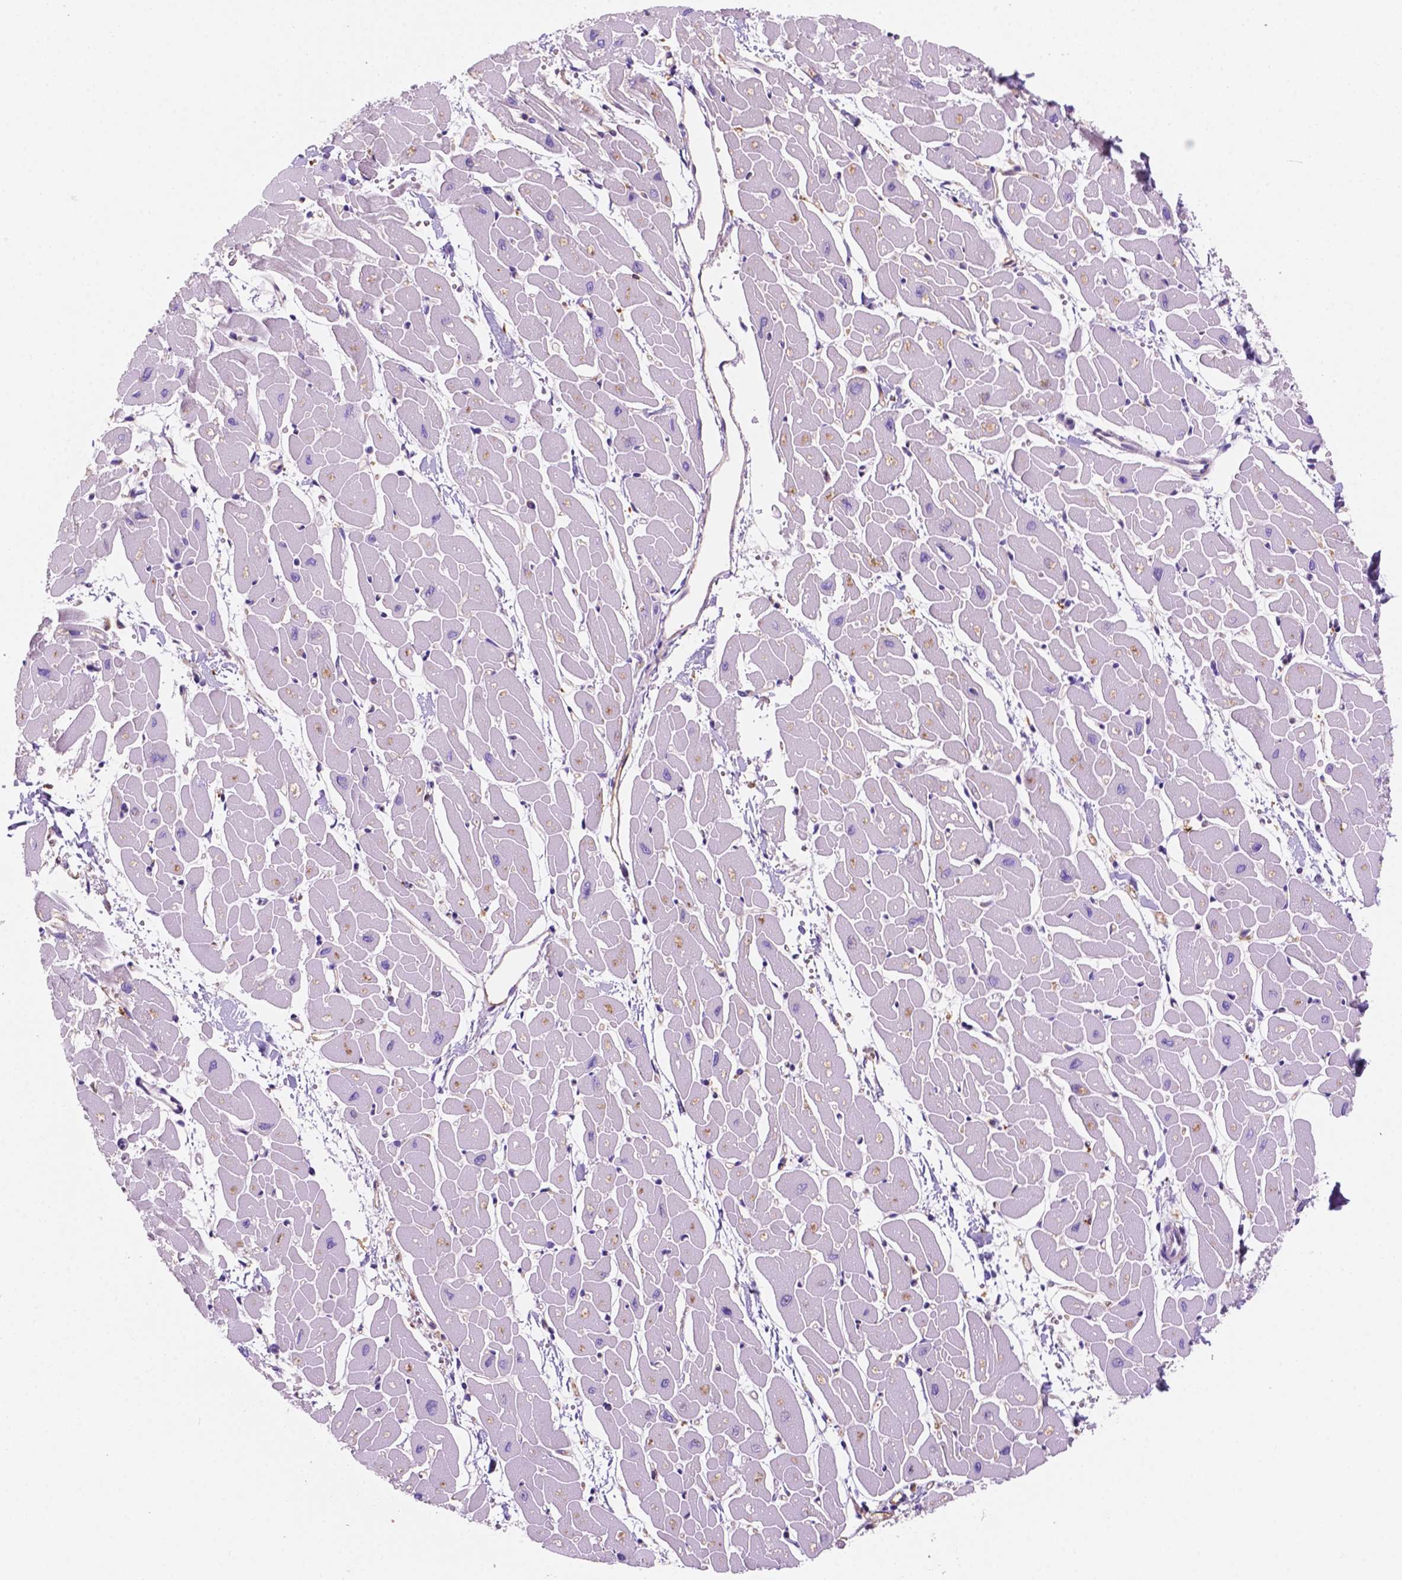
{"staining": {"intensity": "negative", "quantity": "none", "location": "none"}, "tissue": "heart muscle", "cell_type": "Cardiomyocytes", "image_type": "normal", "snomed": [{"axis": "morphology", "description": "Normal tissue, NOS"}, {"axis": "topography", "description": "Heart"}], "caption": "Image shows no significant protein staining in cardiomyocytes of unremarkable heart muscle. (DAB (3,3'-diaminobenzidine) immunohistochemistry visualized using brightfield microscopy, high magnification).", "gene": "MKRN2OS", "patient": {"sex": "male", "age": 57}}